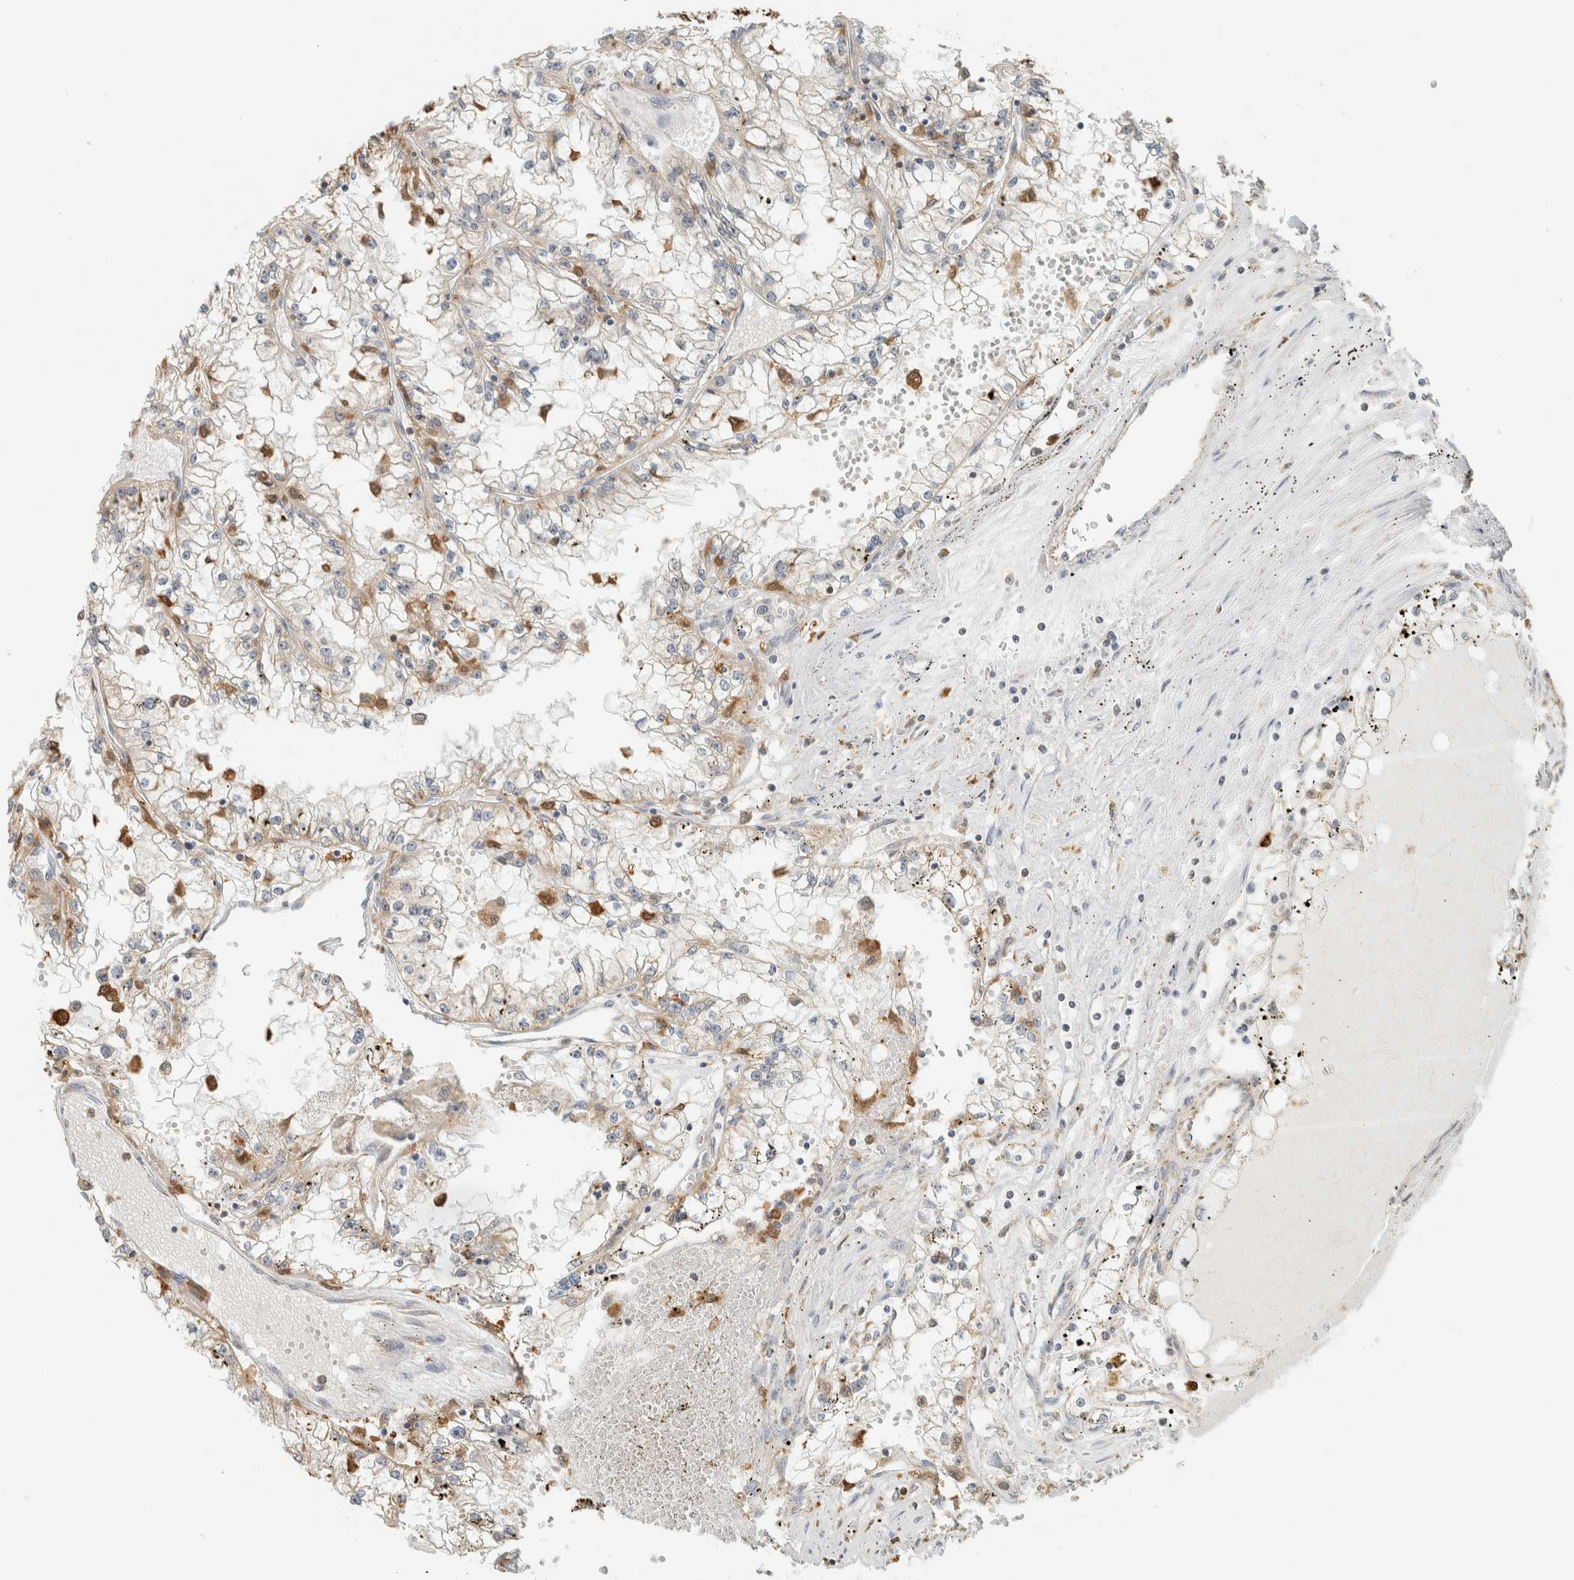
{"staining": {"intensity": "weak", "quantity": "25%-75%", "location": "cytoplasmic/membranous"}, "tissue": "renal cancer", "cell_type": "Tumor cells", "image_type": "cancer", "snomed": [{"axis": "morphology", "description": "Adenocarcinoma, NOS"}, {"axis": "topography", "description": "Kidney"}], "caption": "Adenocarcinoma (renal) stained for a protein shows weak cytoplasmic/membranous positivity in tumor cells.", "gene": "CAPG", "patient": {"sex": "male", "age": 56}}